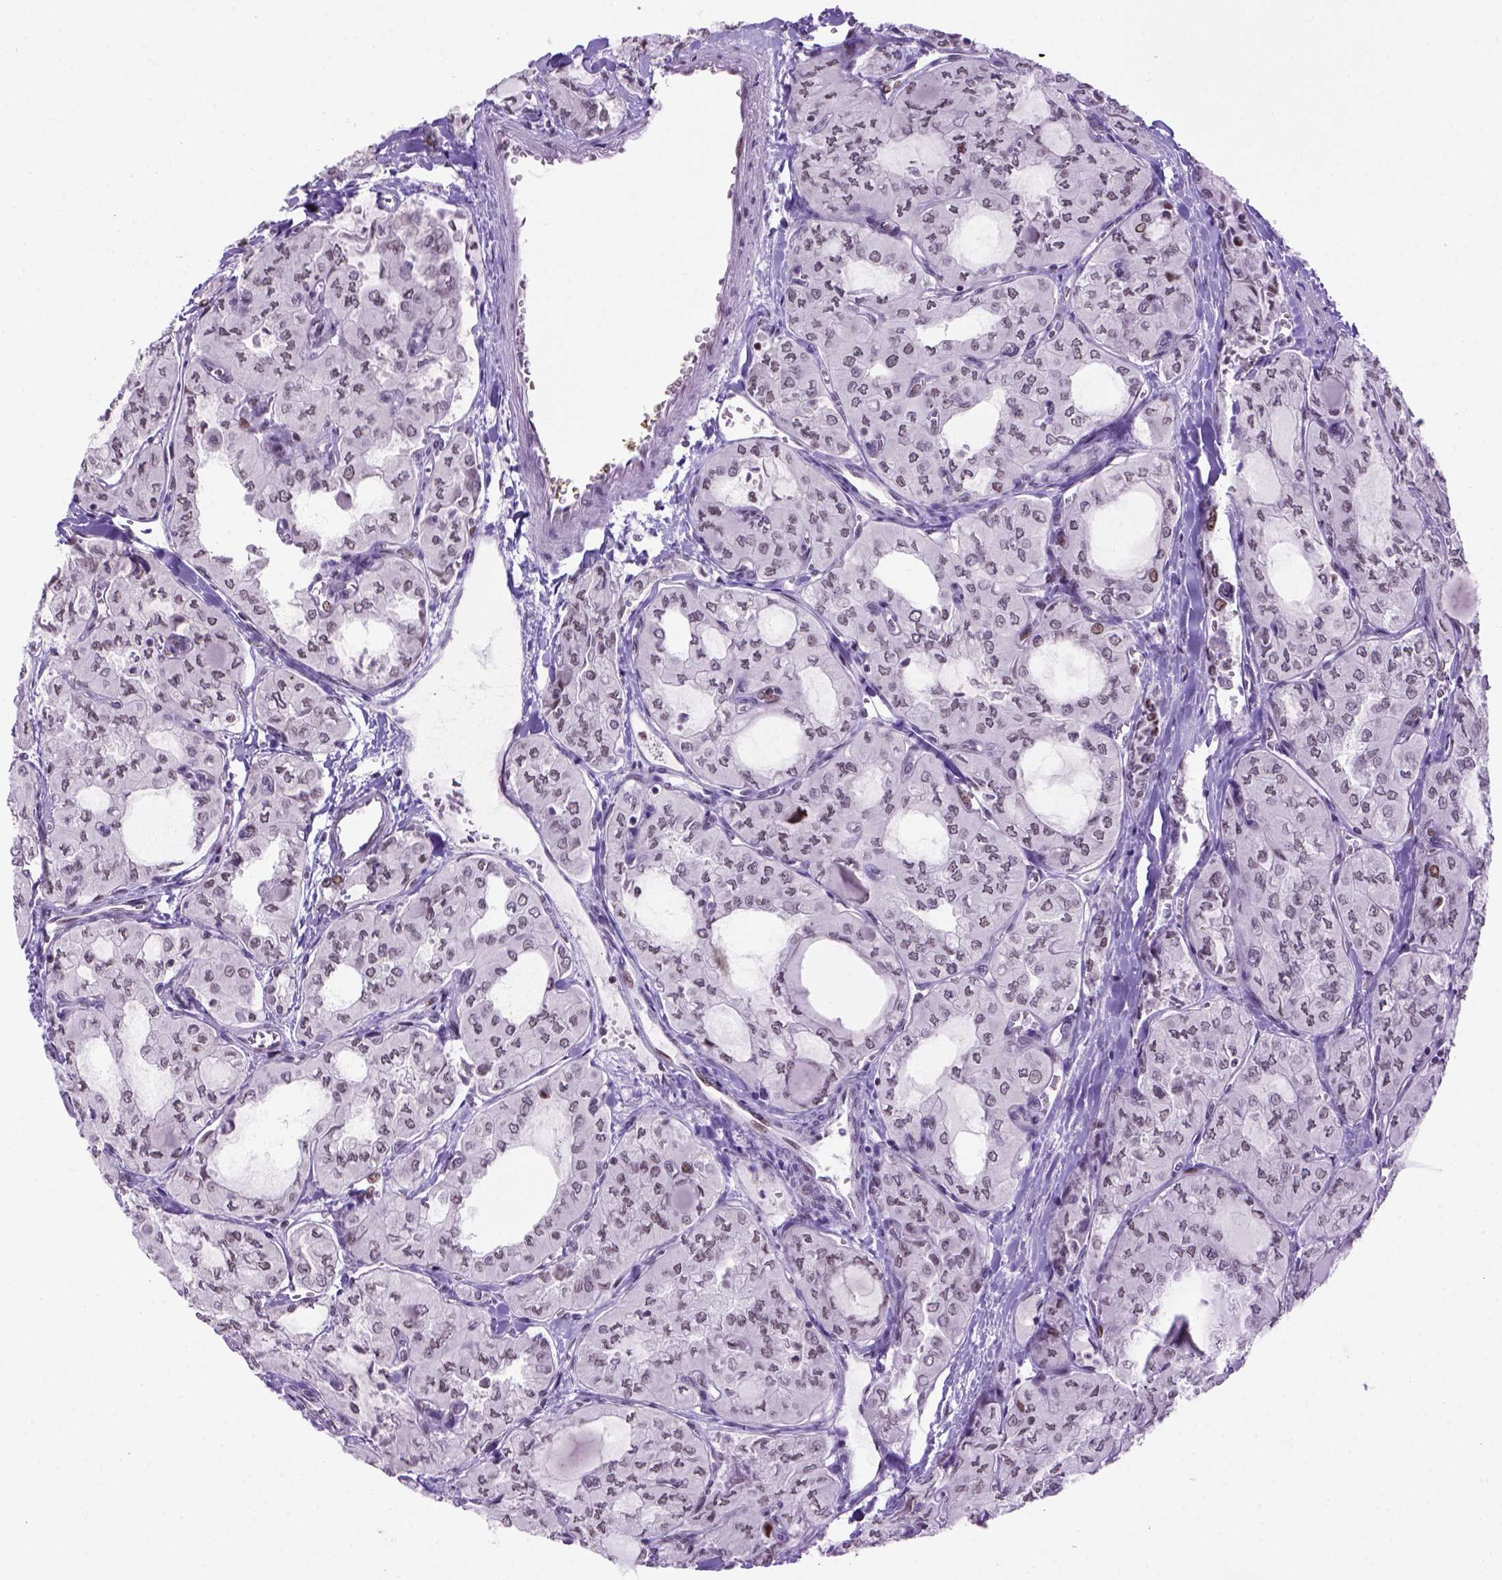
{"staining": {"intensity": "moderate", "quantity": "<25%", "location": "nuclear"}, "tissue": "thyroid cancer", "cell_type": "Tumor cells", "image_type": "cancer", "snomed": [{"axis": "morphology", "description": "Papillary adenocarcinoma, NOS"}, {"axis": "topography", "description": "Thyroid gland"}], "caption": "Thyroid papillary adenocarcinoma was stained to show a protein in brown. There is low levels of moderate nuclear positivity in about <25% of tumor cells. (DAB (3,3'-diaminobenzidine) IHC with brightfield microscopy, high magnification).", "gene": "TBPL1", "patient": {"sex": "male", "age": 20}}